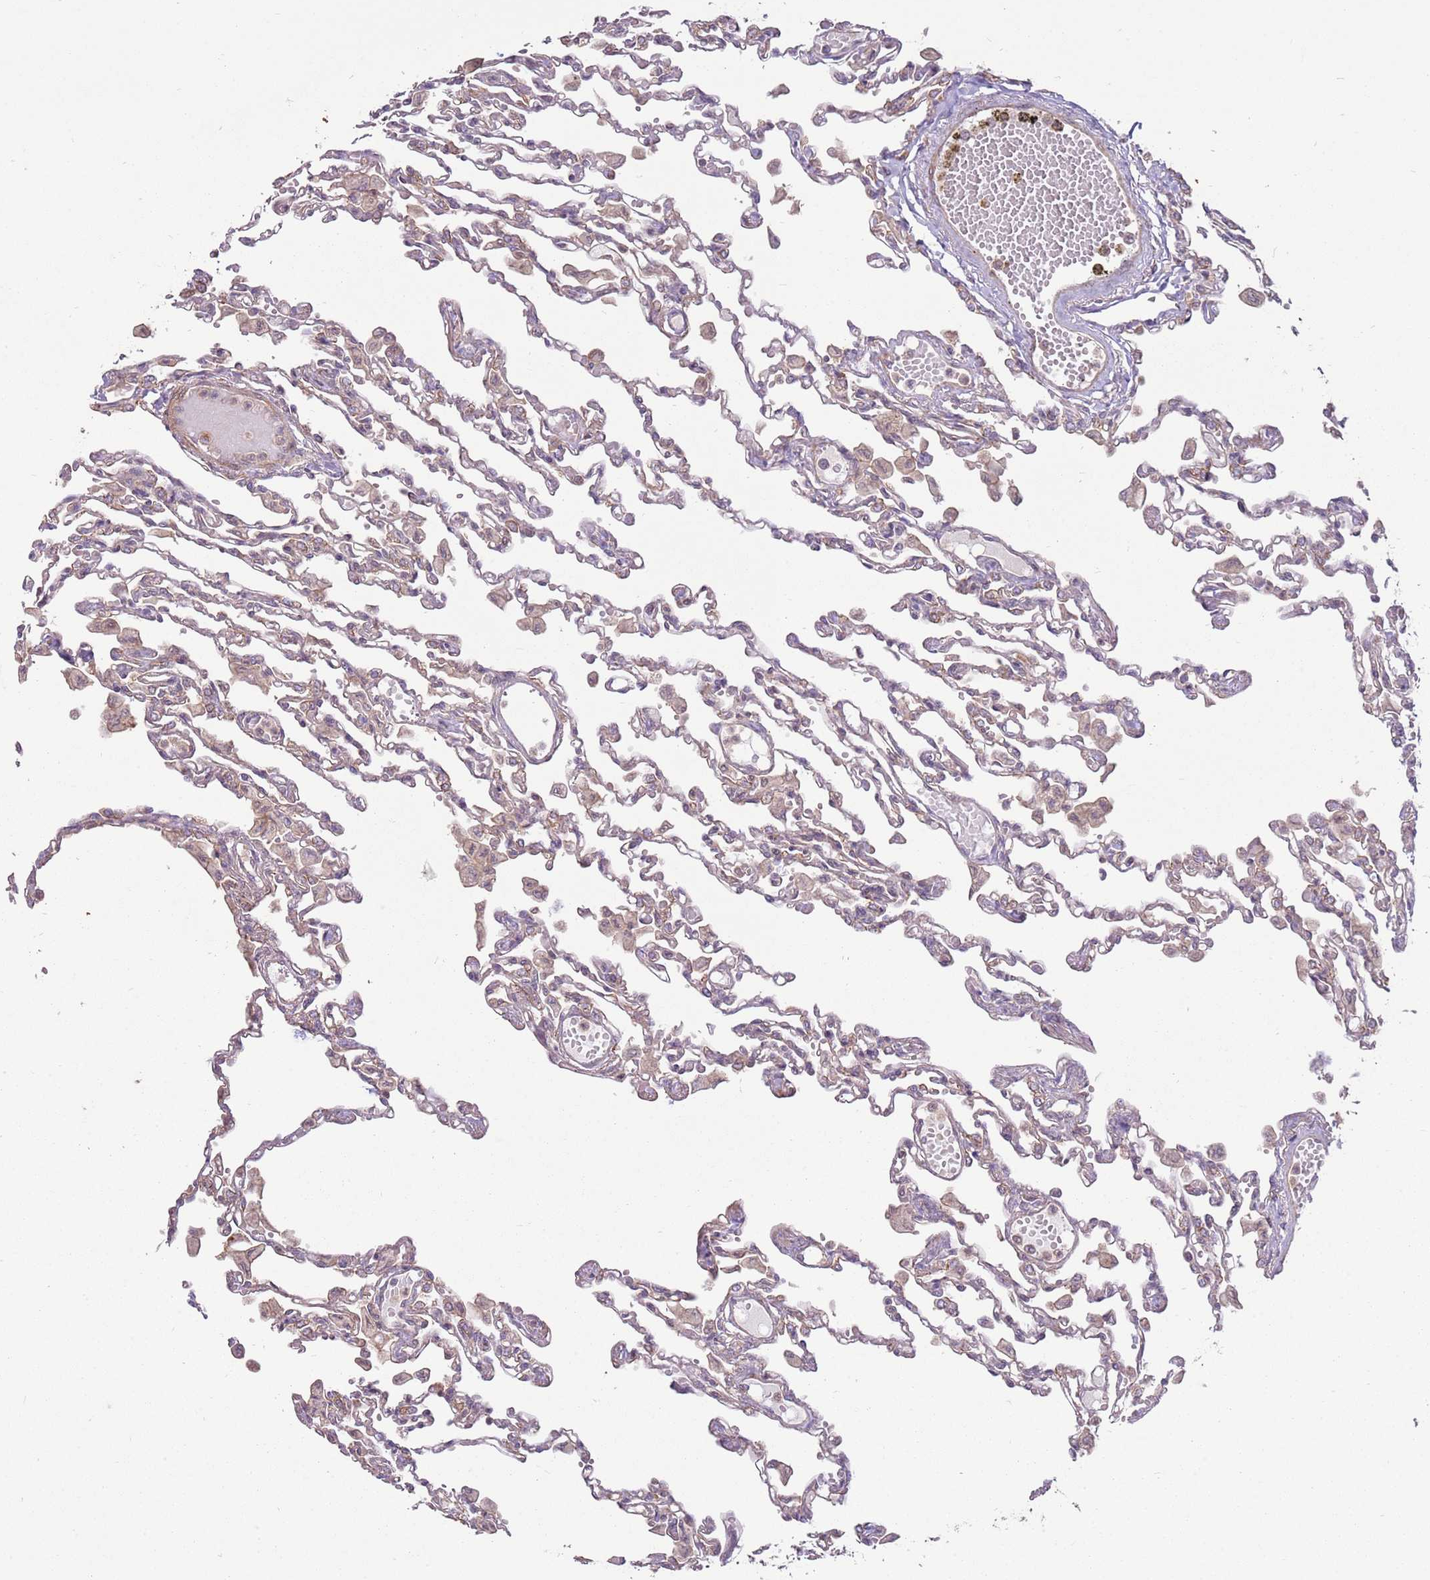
{"staining": {"intensity": "weak", "quantity": "<25%", "location": "cytoplasmic/membranous"}, "tissue": "lung", "cell_type": "Alveolar cells", "image_type": "normal", "snomed": [{"axis": "morphology", "description": "Normal tissue, NOS"}, {"axis": "topography", "description": "Bronchus"}, {"axis": "topography", "description": "Lung"}], "caption": "Lung stained for a protein using immunohistochemistry (IHC) reveals no expression alveolar cells.", "gene": "SPATA31D1", "patient": {"sex": "female", "age": 49}}